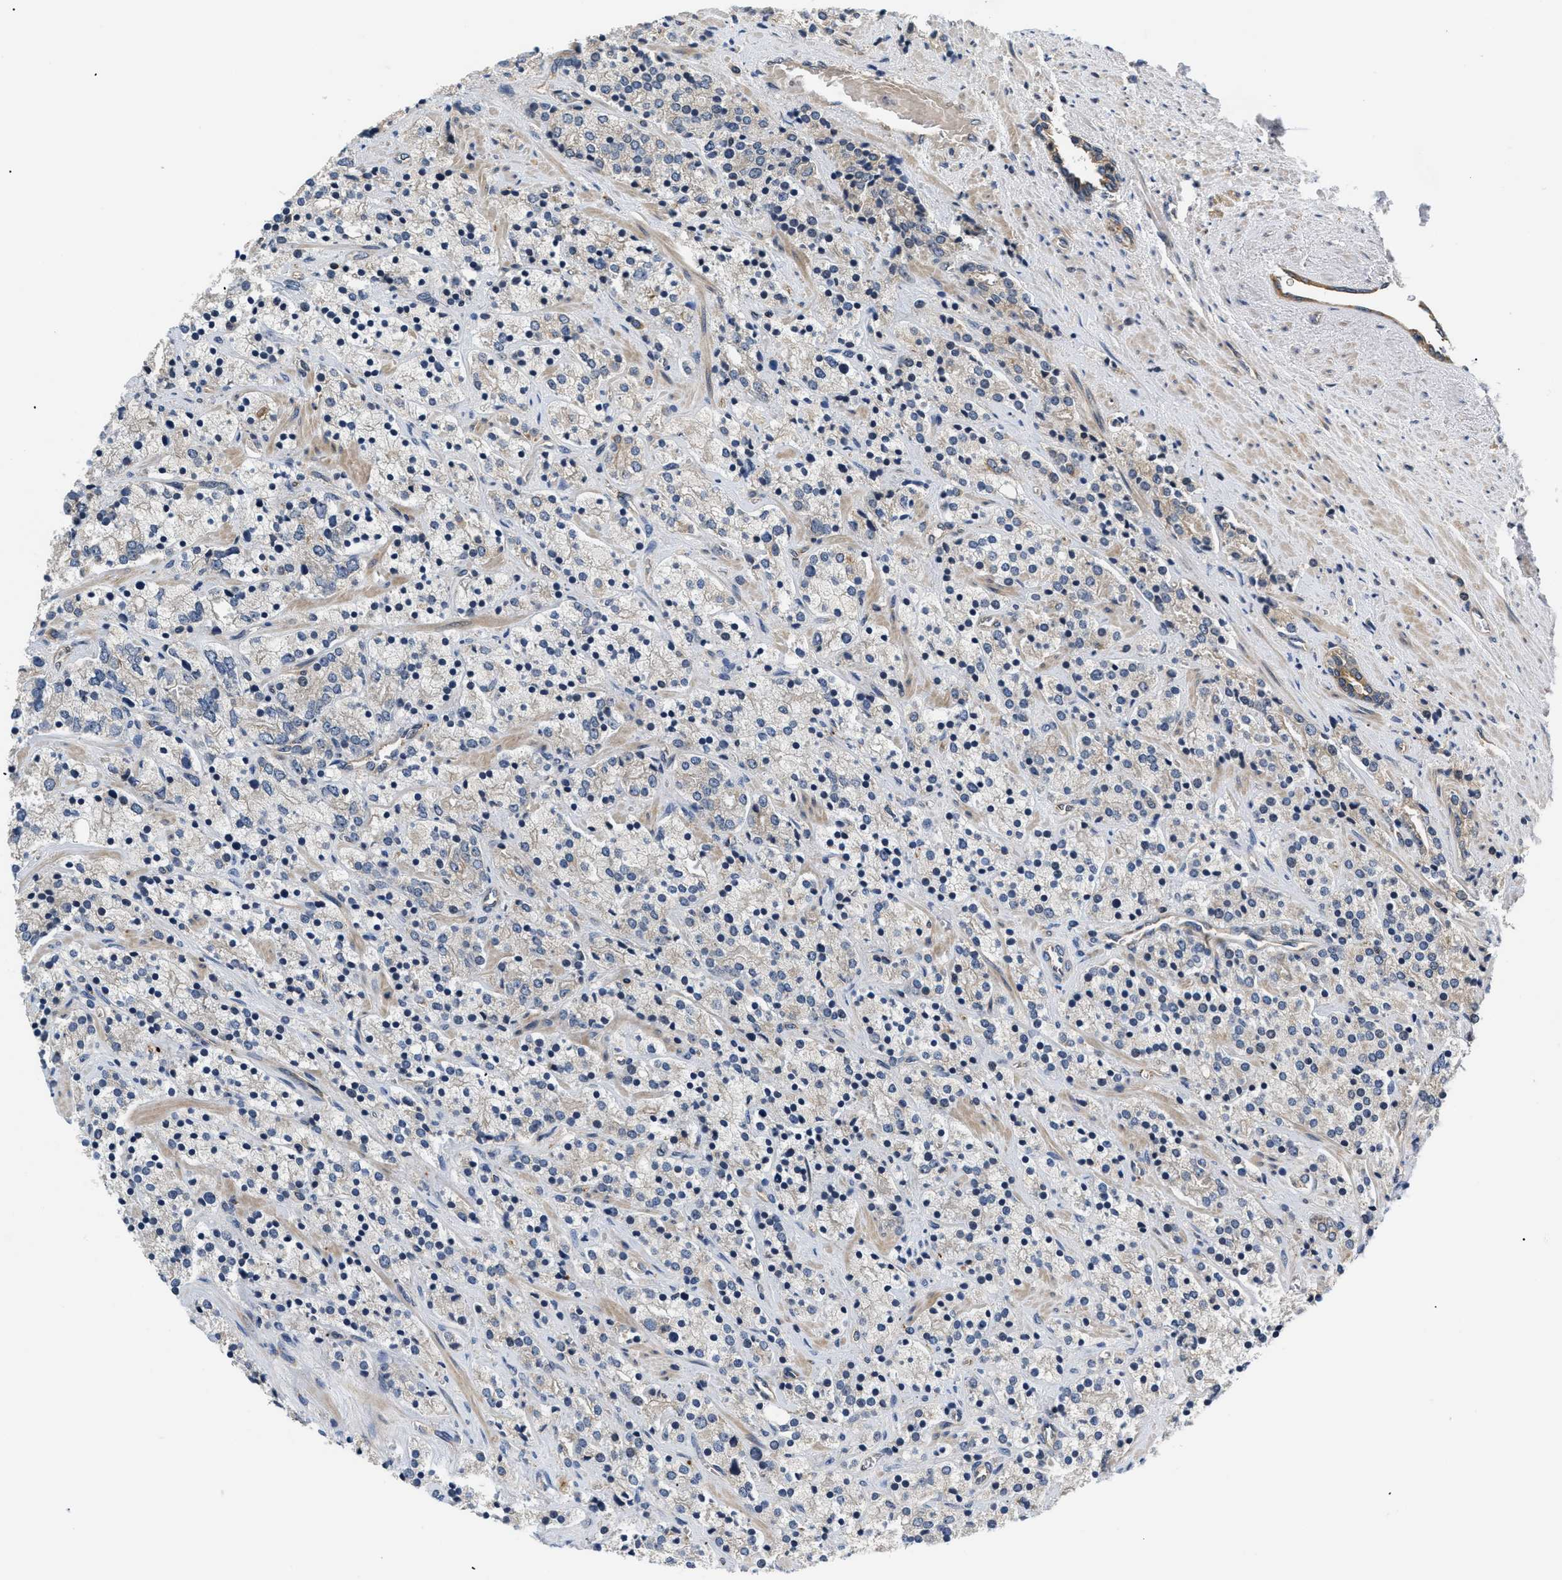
{"staining": {"intensity": "weak", "quantity": "25%-75%", "location": "cytoplasmic/membranous"}, "tissue": "prostate cancer", "cell_type": "Tumor cells", "image_type": "cancer", "snomed": [{"axis": "morphology", "description": "Adenocarcinoma, High grade"}, {"axis": "topography", "description": "Prostate"}], "caption": "This is a photomicrograph of IHC staining of prostate cancer, which shows weak staining in the cytoplasmic/membranous of tumor cells.", "gene": "HMGCR", "patient": {"sex": "male", "age": 71}}